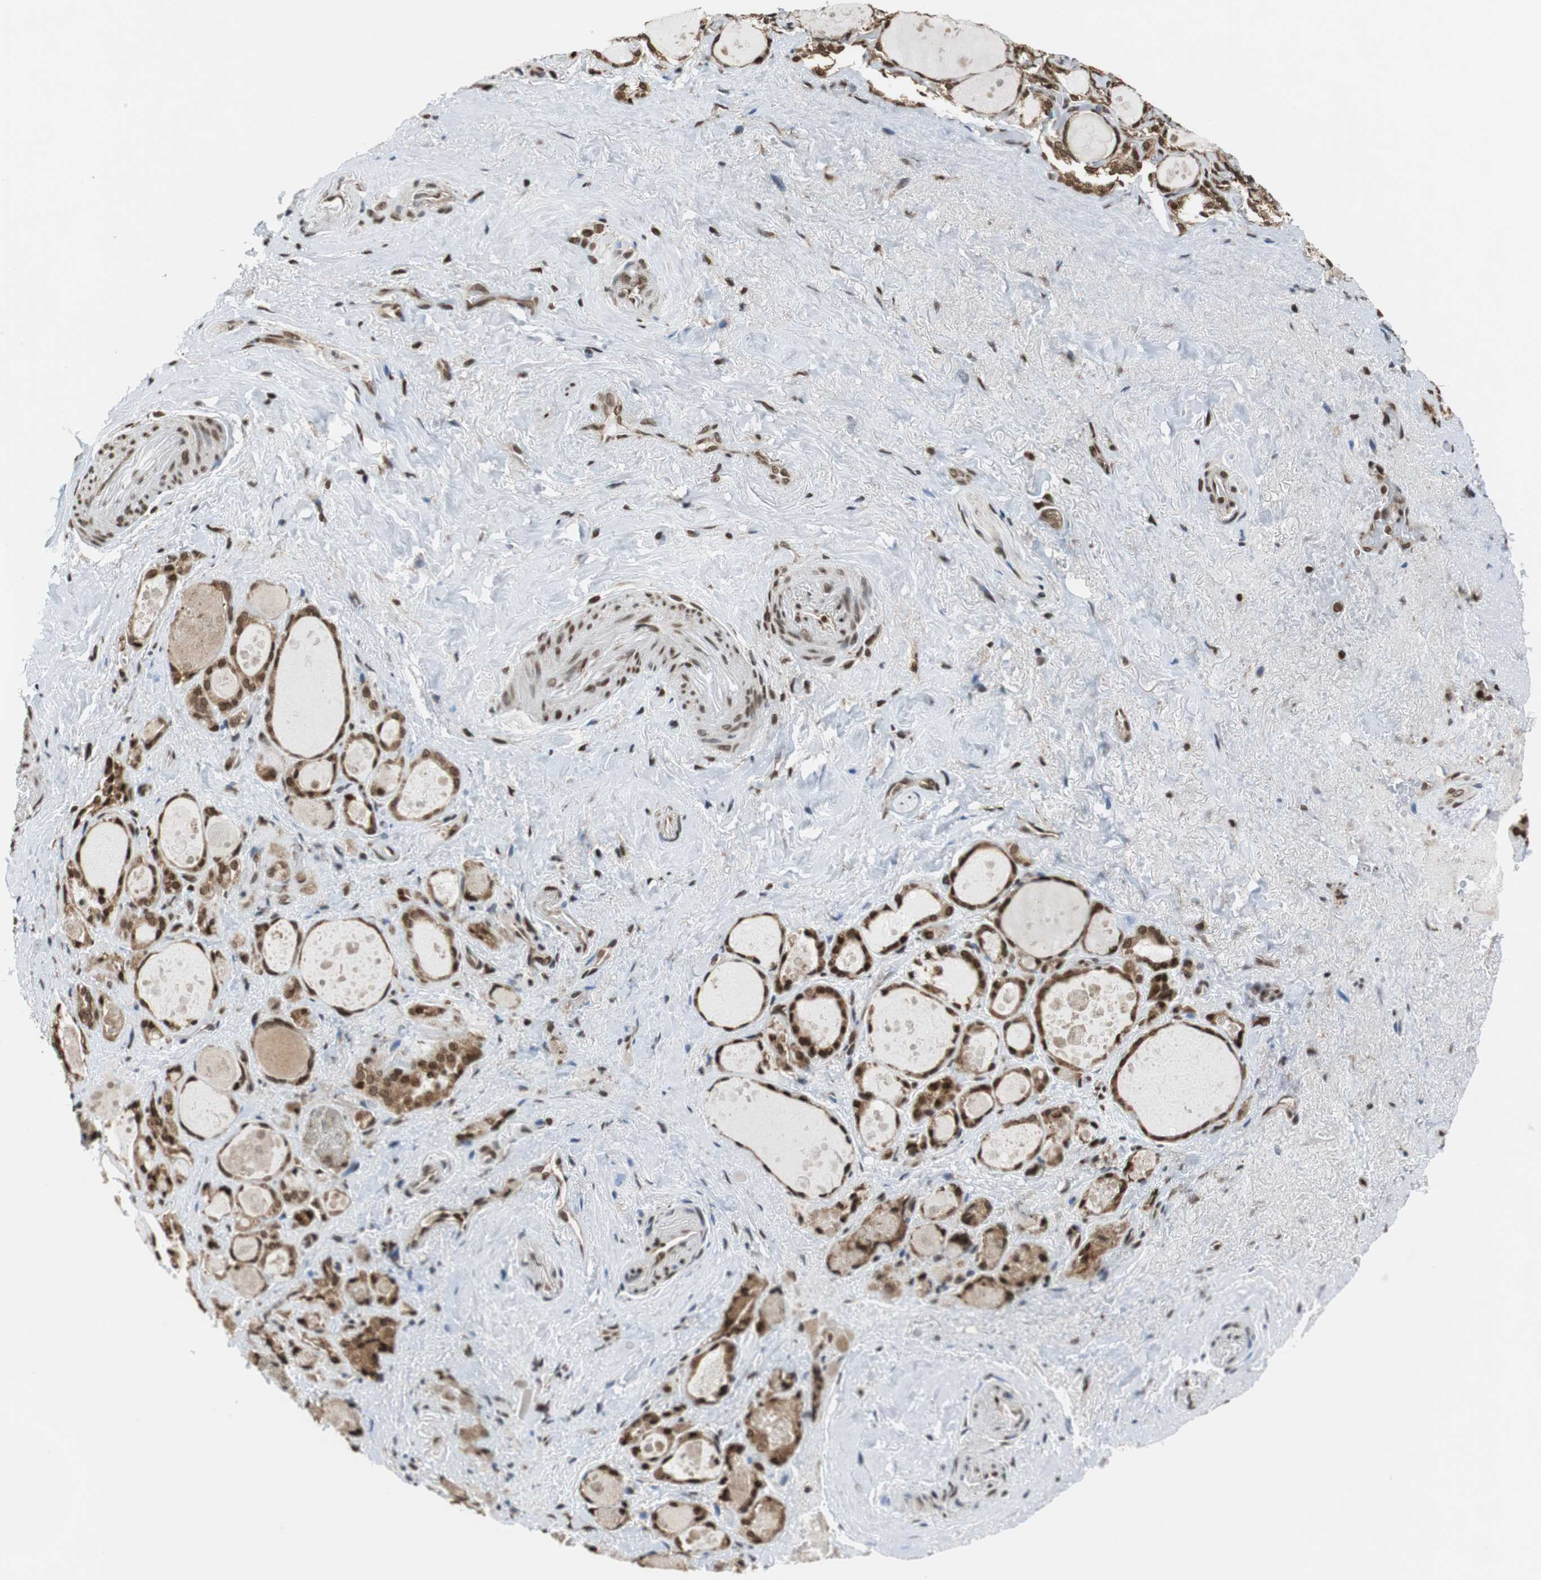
{"staining": {"intensity": "strong", "quantity": ">75%", "location": "cytoplasmic/membranous,nuclear"}, "tissue": "thyroid gland", "cell_type": "Glandular cells", "image_type": "normal", "snomed": [{"axis": "morphology", "description": "Normal tissue, NOS"}, {"axis": "topography", "description": "Thyroid gland"}], "caption": "A brown stain labels strong cytoplasmic/membranous,nuclear expression of a protein in glandular cells of benign thyroid gland. (DAB = brown stain, brightfield microscopy at high magnification).", "gene": "REST", "patient": {"sex": "female", "age": 75}}